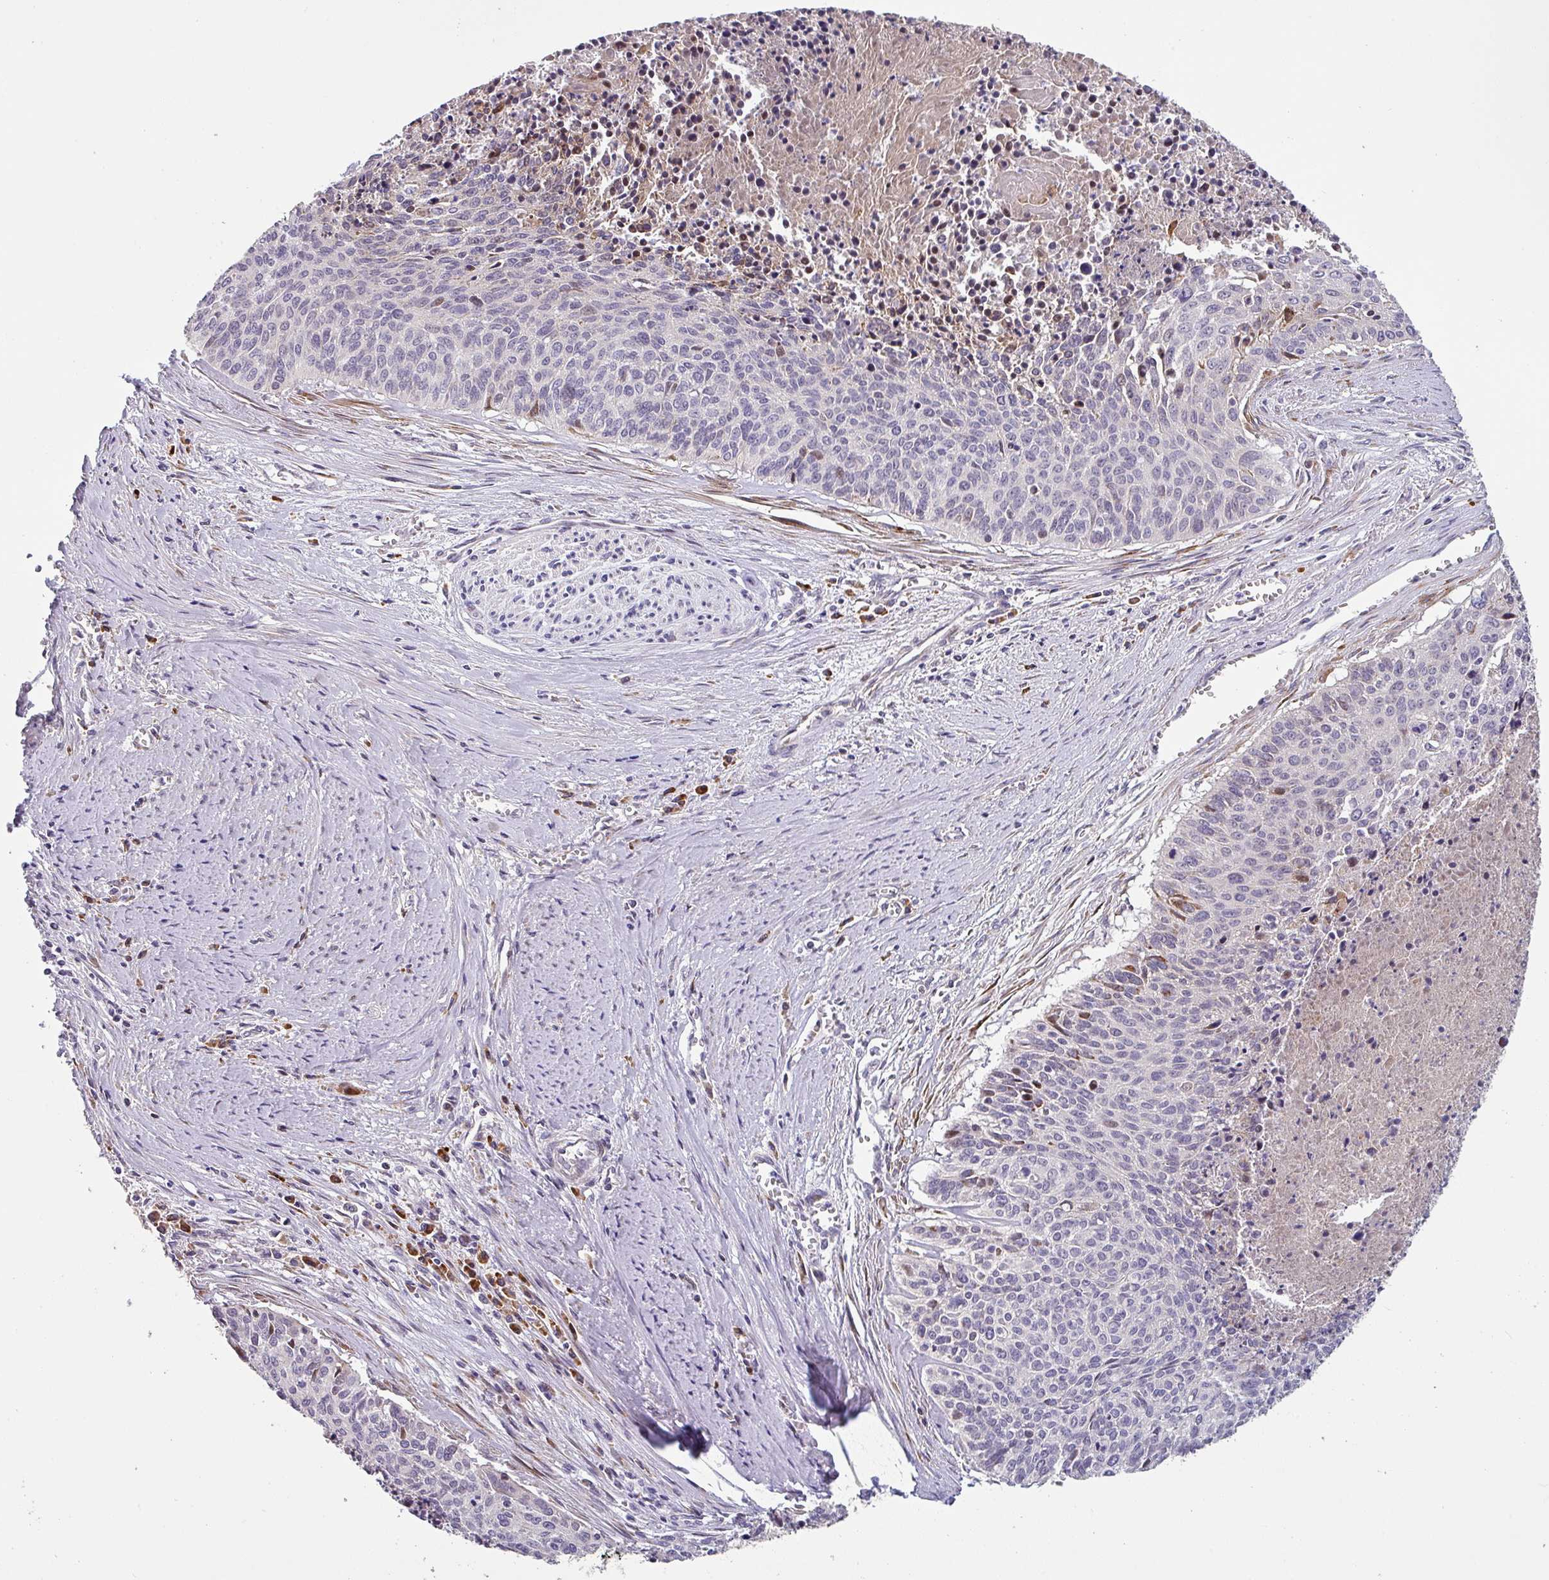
{"staining": {"intensity": "moderate", "quantity": "<25%", "location": "nuclear"}, "tissue": "cervical cancer", "cell_type": "Tumor cells", "image_type": "cancer", "snomed": [{"axis": "morphology", "description": "Squamous cell carcinoma, NOS"}, {"axis": "topography", "description": "Cervix"}], "caption": "Squamous cell carcinoma (cervical) stained for a protein shows moderate nuclear positivity in tumor cells. The staining is performed using DAB (3,3'-diaminobenzidine) brown chromogen to label protein expression. The nuclei are counter-stained blue using hematoxylin.", "gene": "KLHL3", "patient": {"sex": "female", "age": 55}}